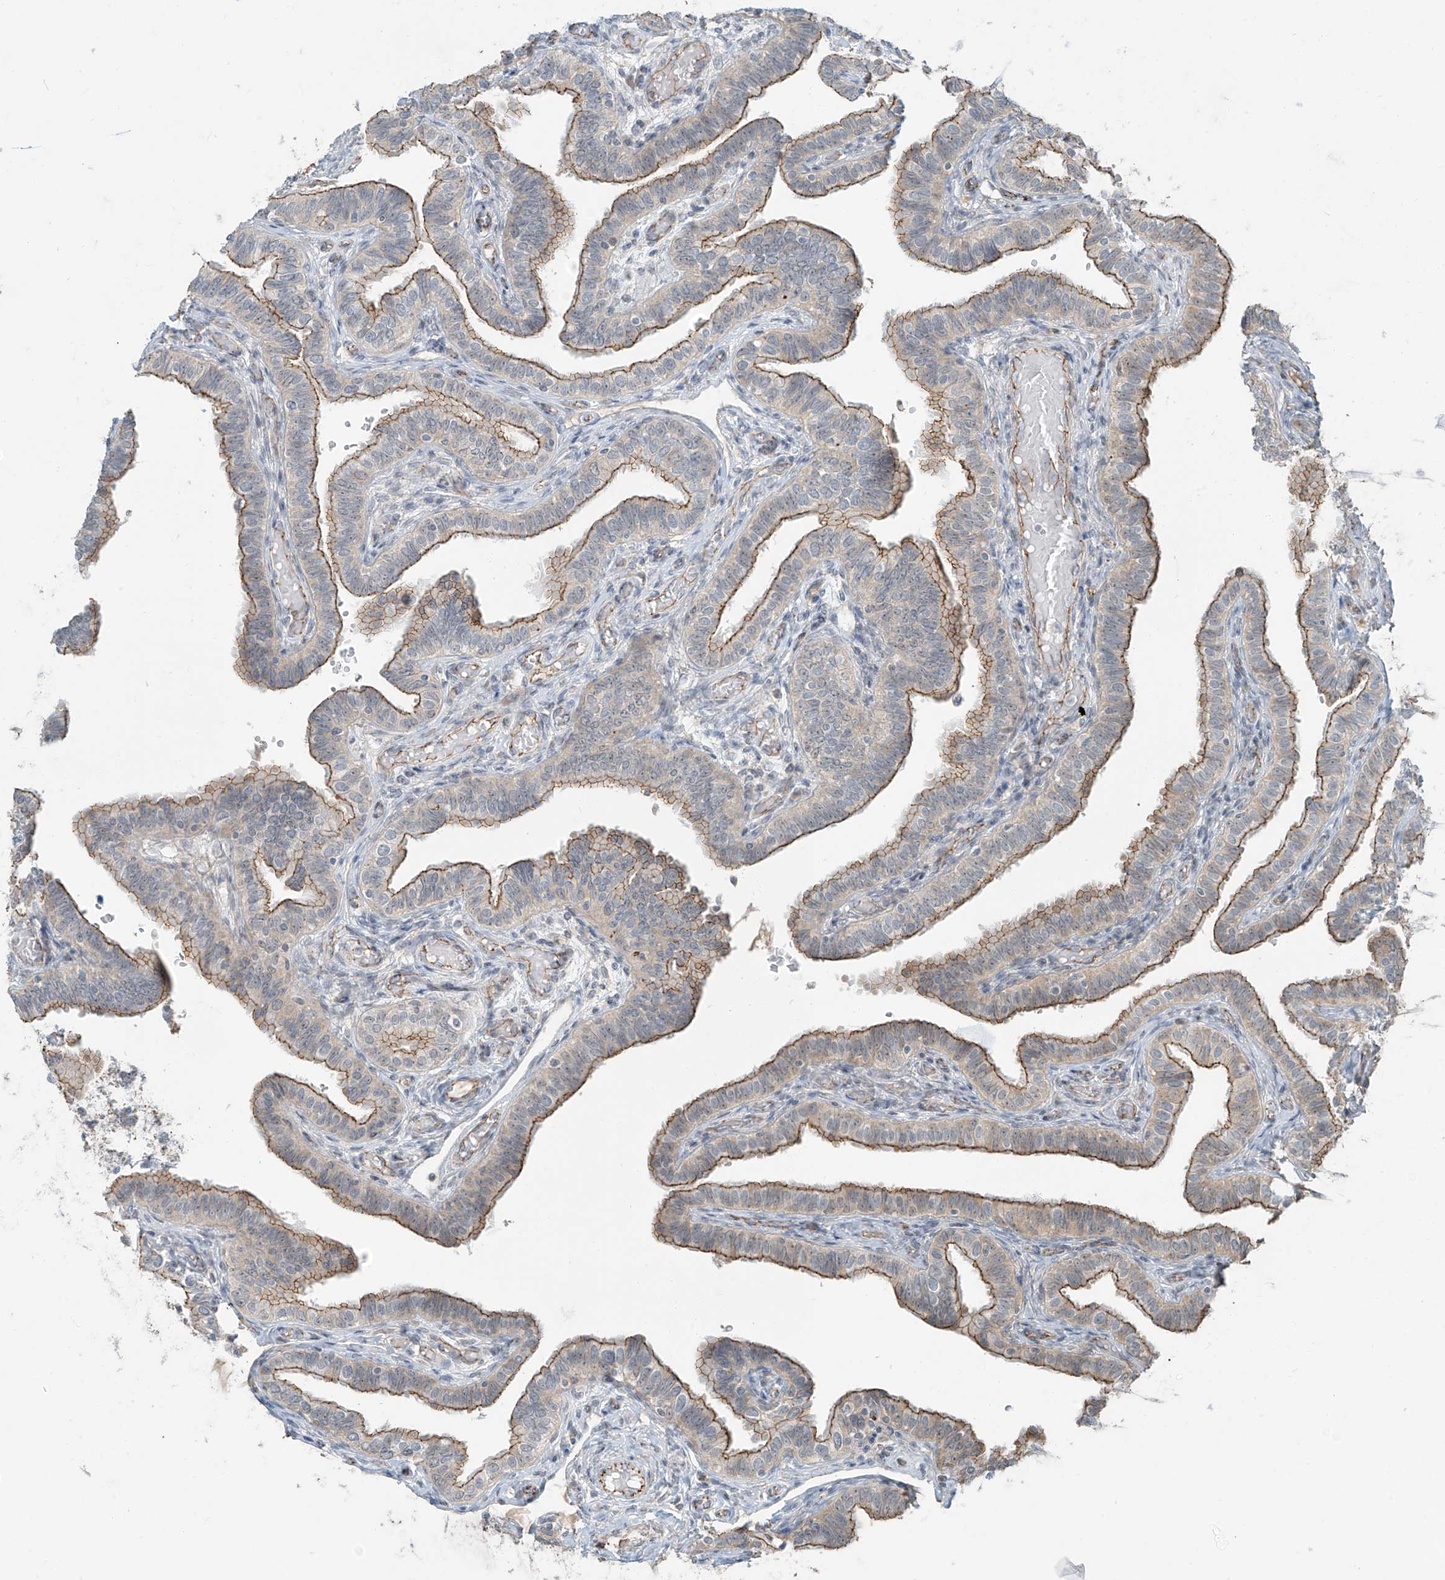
{"staining": {"intensity": "moderate", "quantity": ">75%", "location": "cytoplasmic/membranous"}, "tissue": "fallopian tube", "cell_type": "Glandular cells", "image_type": "normal", "snomed": [{"axis": "morphology", "description": "Normal tissue, NOS"}, {"axis": "topography", "description": "Fallopian tube"}], "caption": "An immunohistochemistry photomicrograph of benign tissue is shown. Protein staining in brown highlights moderate cytoplasmic/membranous positivity in fallopian tube within glandular cells. The staining is performed using DAB brown chromogen to label protein expression. The nuclei are counter-stained blue using hematoxylin.", "gene": "ZNF16", "patient": {"sex": "female", "age": 39}}